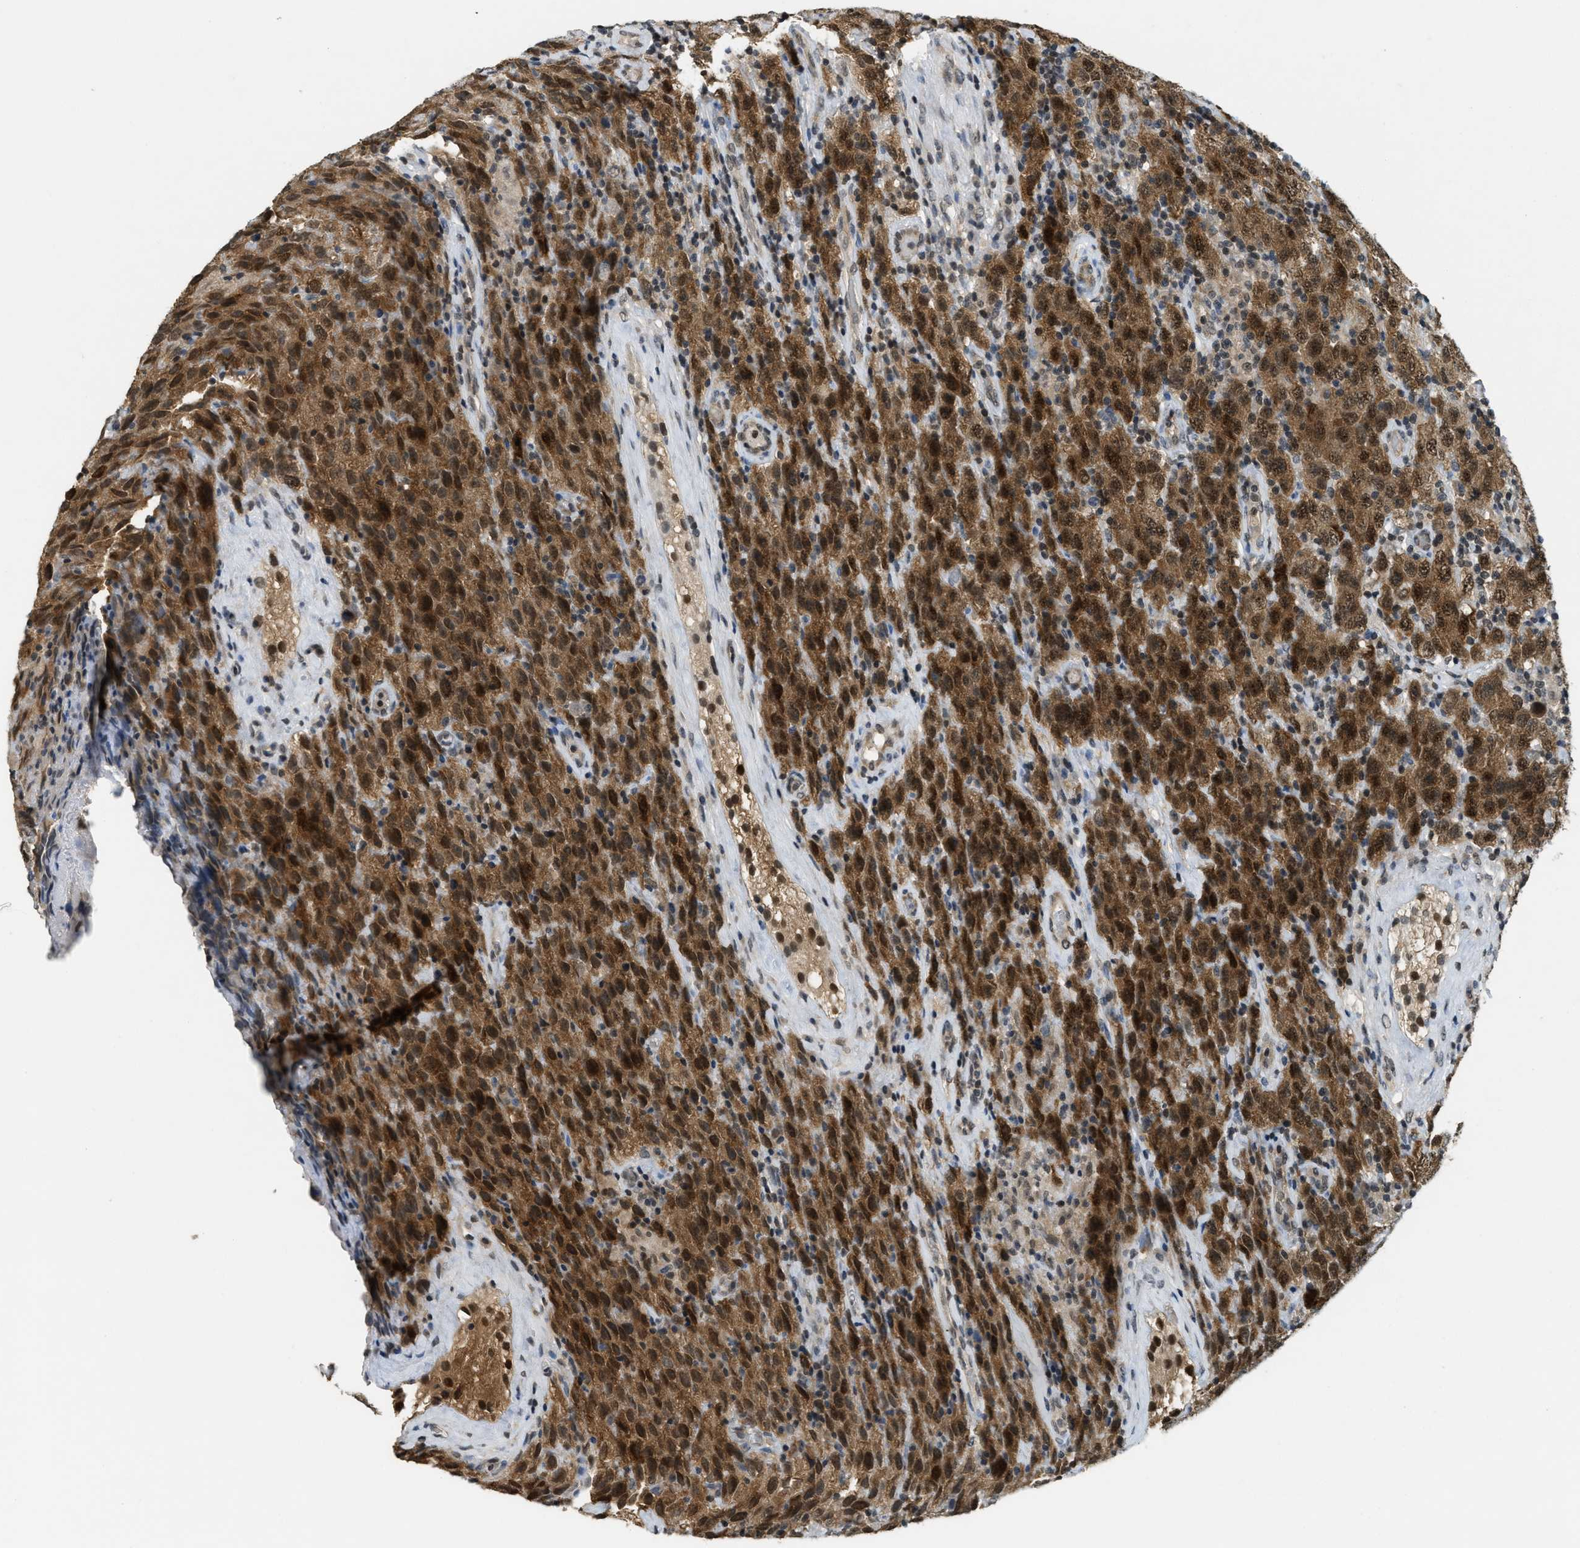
{"staining": {"intensity": "strong", "quantity": ">75%", "location": "cytoplasmic/membranous,nuclear"}, "tissue": "testis cancer", "cell_type": "Tumor cells", "image_type": "cancer", "snomed": [{"axis": "morphology", "description": "Seminoma, NOS"}, {"axis": "topography", "description": "Testis"}], "caption": "A brown stain highlights strong cytoplasmic/membranous and nuclear positivity of a protein in human testis cancer tumor cells.", "gene": "DNAJB1", "patient": {"sex": "male", "age": 52}}